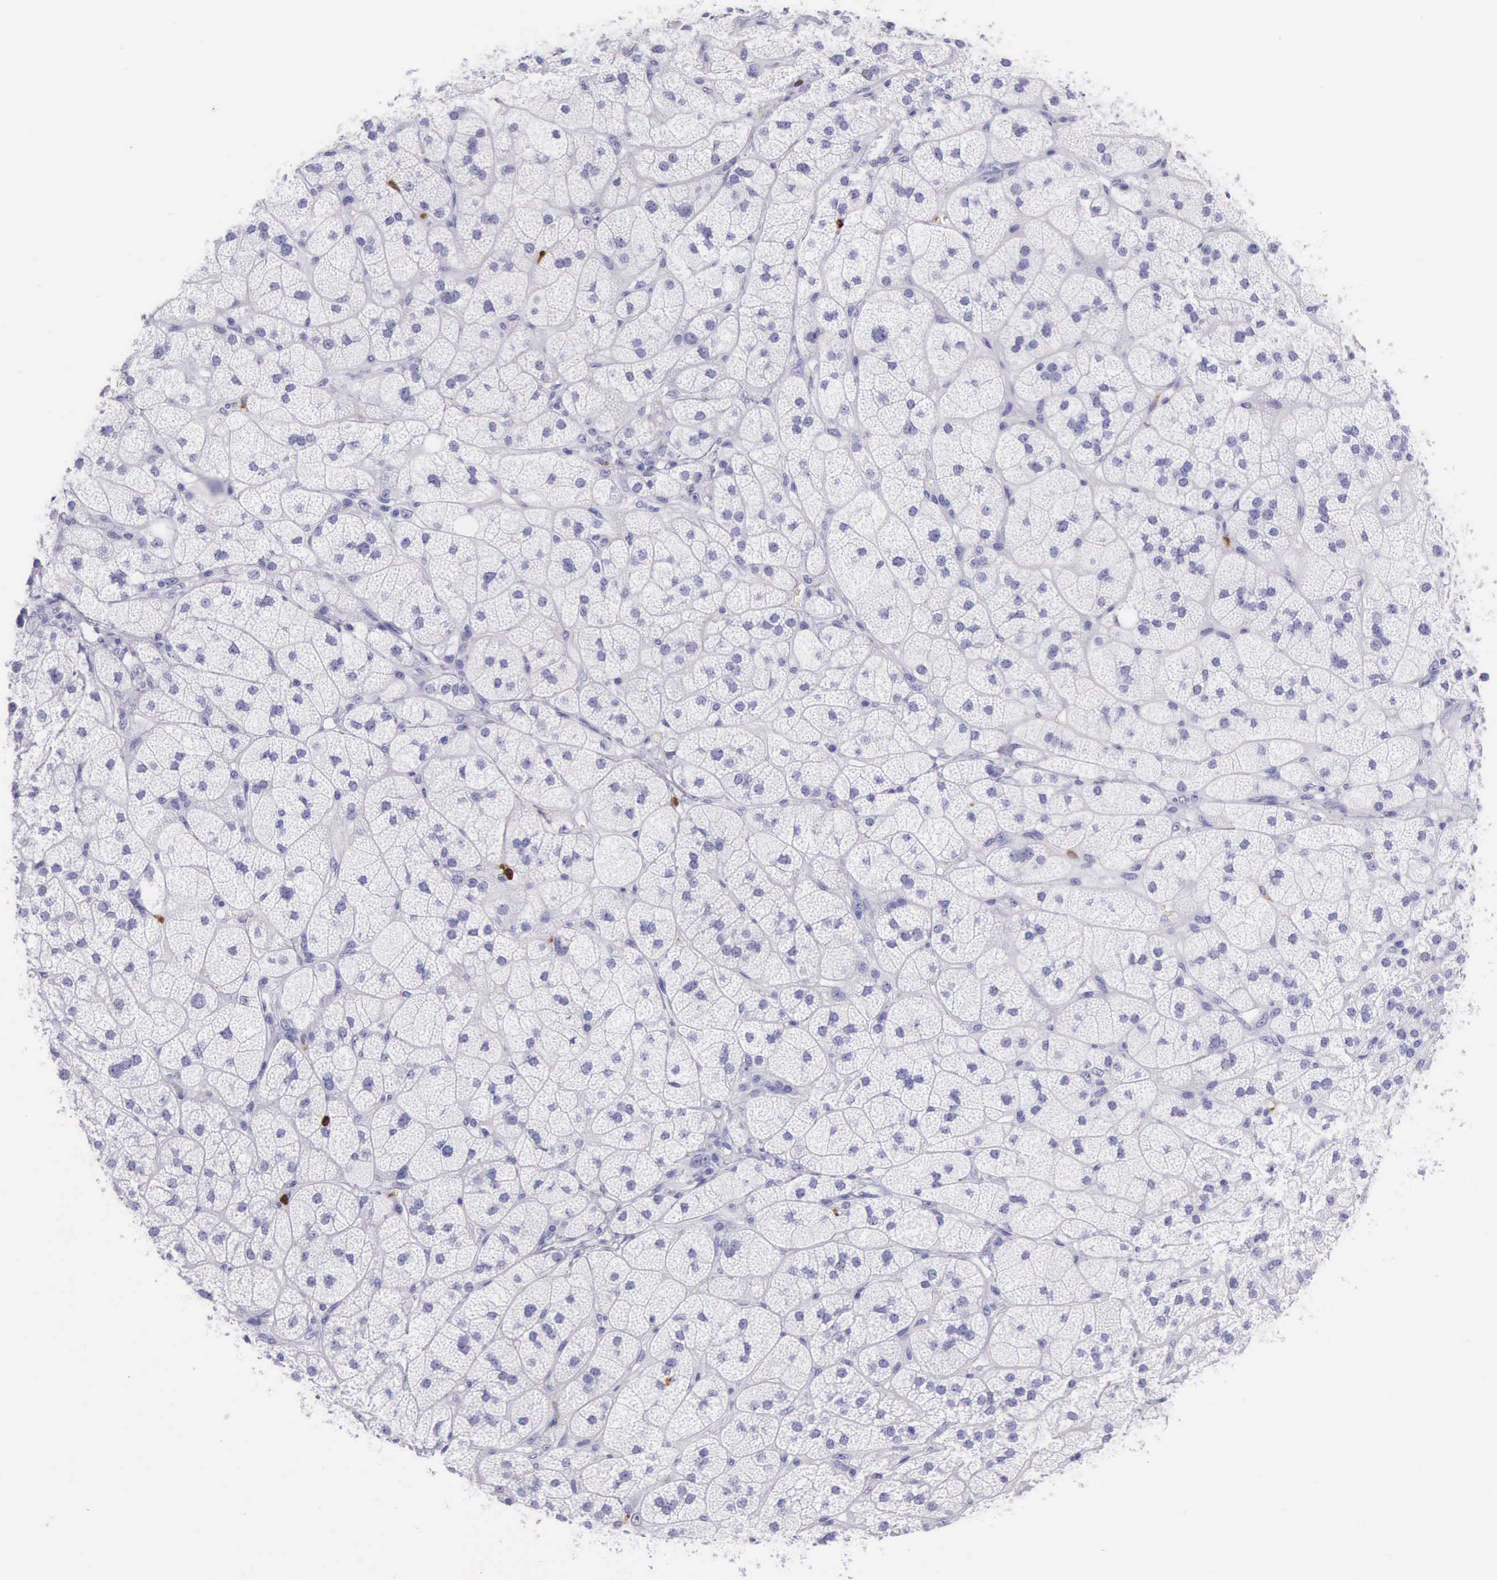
{"staining": {"intensity": "negative", "quantity": "none", "location": "none"}, "tissue": "adrenal gland", "cell_type": "Glandular cells", "image_type": "normal", "snomed": [{"axis": "morphology", "description": "Normal tissue, NOS"}, {"axis": "topography", "description": "Adrenal gland"}], "caption": "Immunohistochemistry photomicrograph of benign adrenal gland: human adrenal gland stained with DAB exhibits no significant protein staining in glandular cells. (DAB (3,3'-diaminobenzidine) IHC with hematoxylin counter stain).", "gene": "FCN1", "patient": {"sex": "female", "age": 60}}